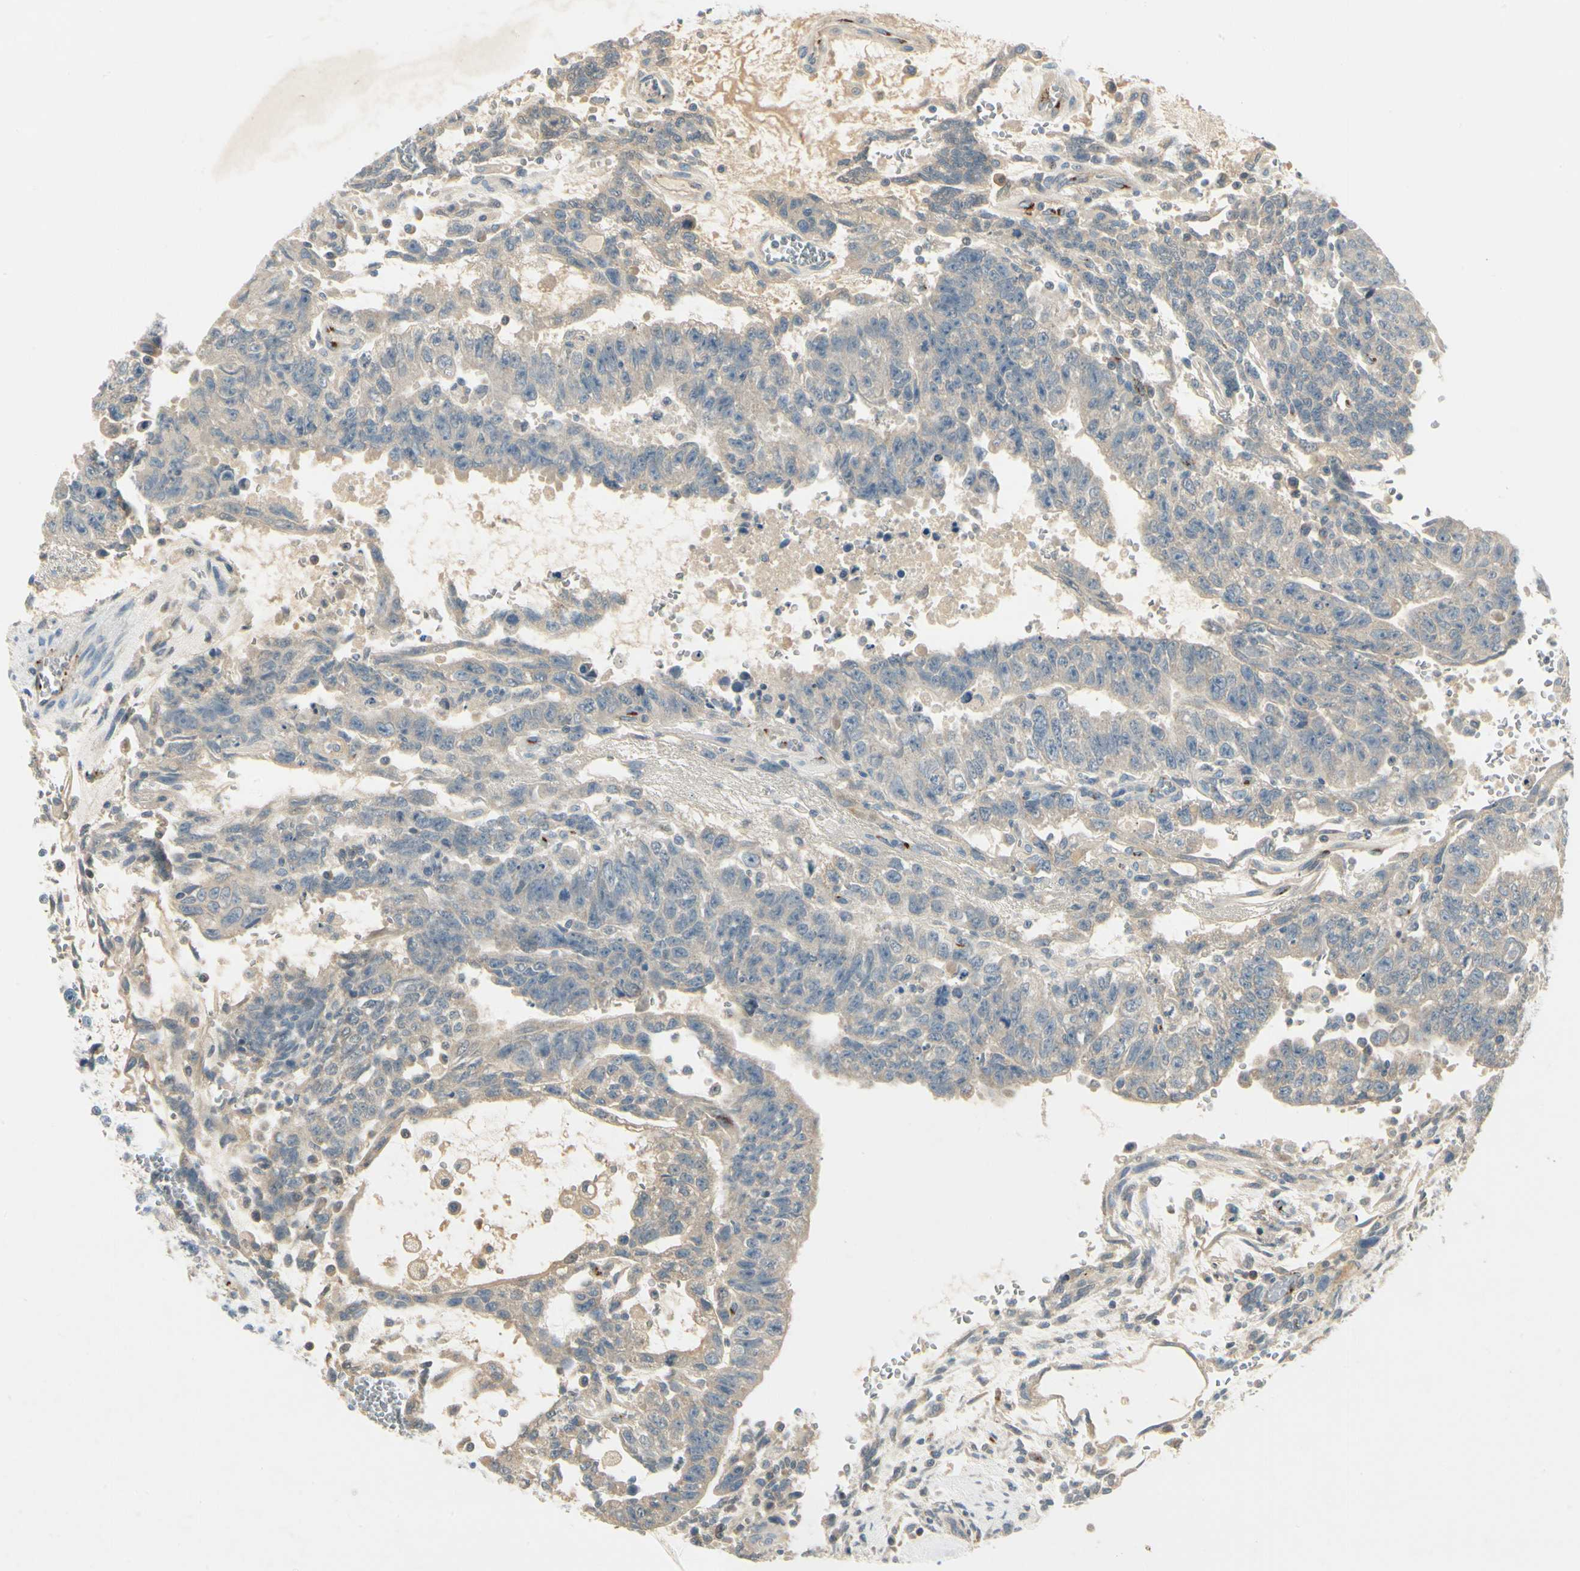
{"staining": {"intensity": "weak", "quantity": ">75%", "location": "cytoplasmic/membranous"}, "tissue": "testis cancer", "cell_type": "Tumor cells", "image_type": "cancer", "snomed": [{"axis": "morphology", "description": "Seminoma, NOS"}, {"axis": "morphology", "description": "Carcinoma, Embryonal, NOS"}, {"axis": "topography", "description": "Testis"}], "caption": "Immunohistochemical staining of testis seminoma exhibits low levels of weak cytoplasmic/membranous expression in approximately >75% of tumor cells.", "gene": "MANSC1", "patient": {"sex": "male", "age": 52}}